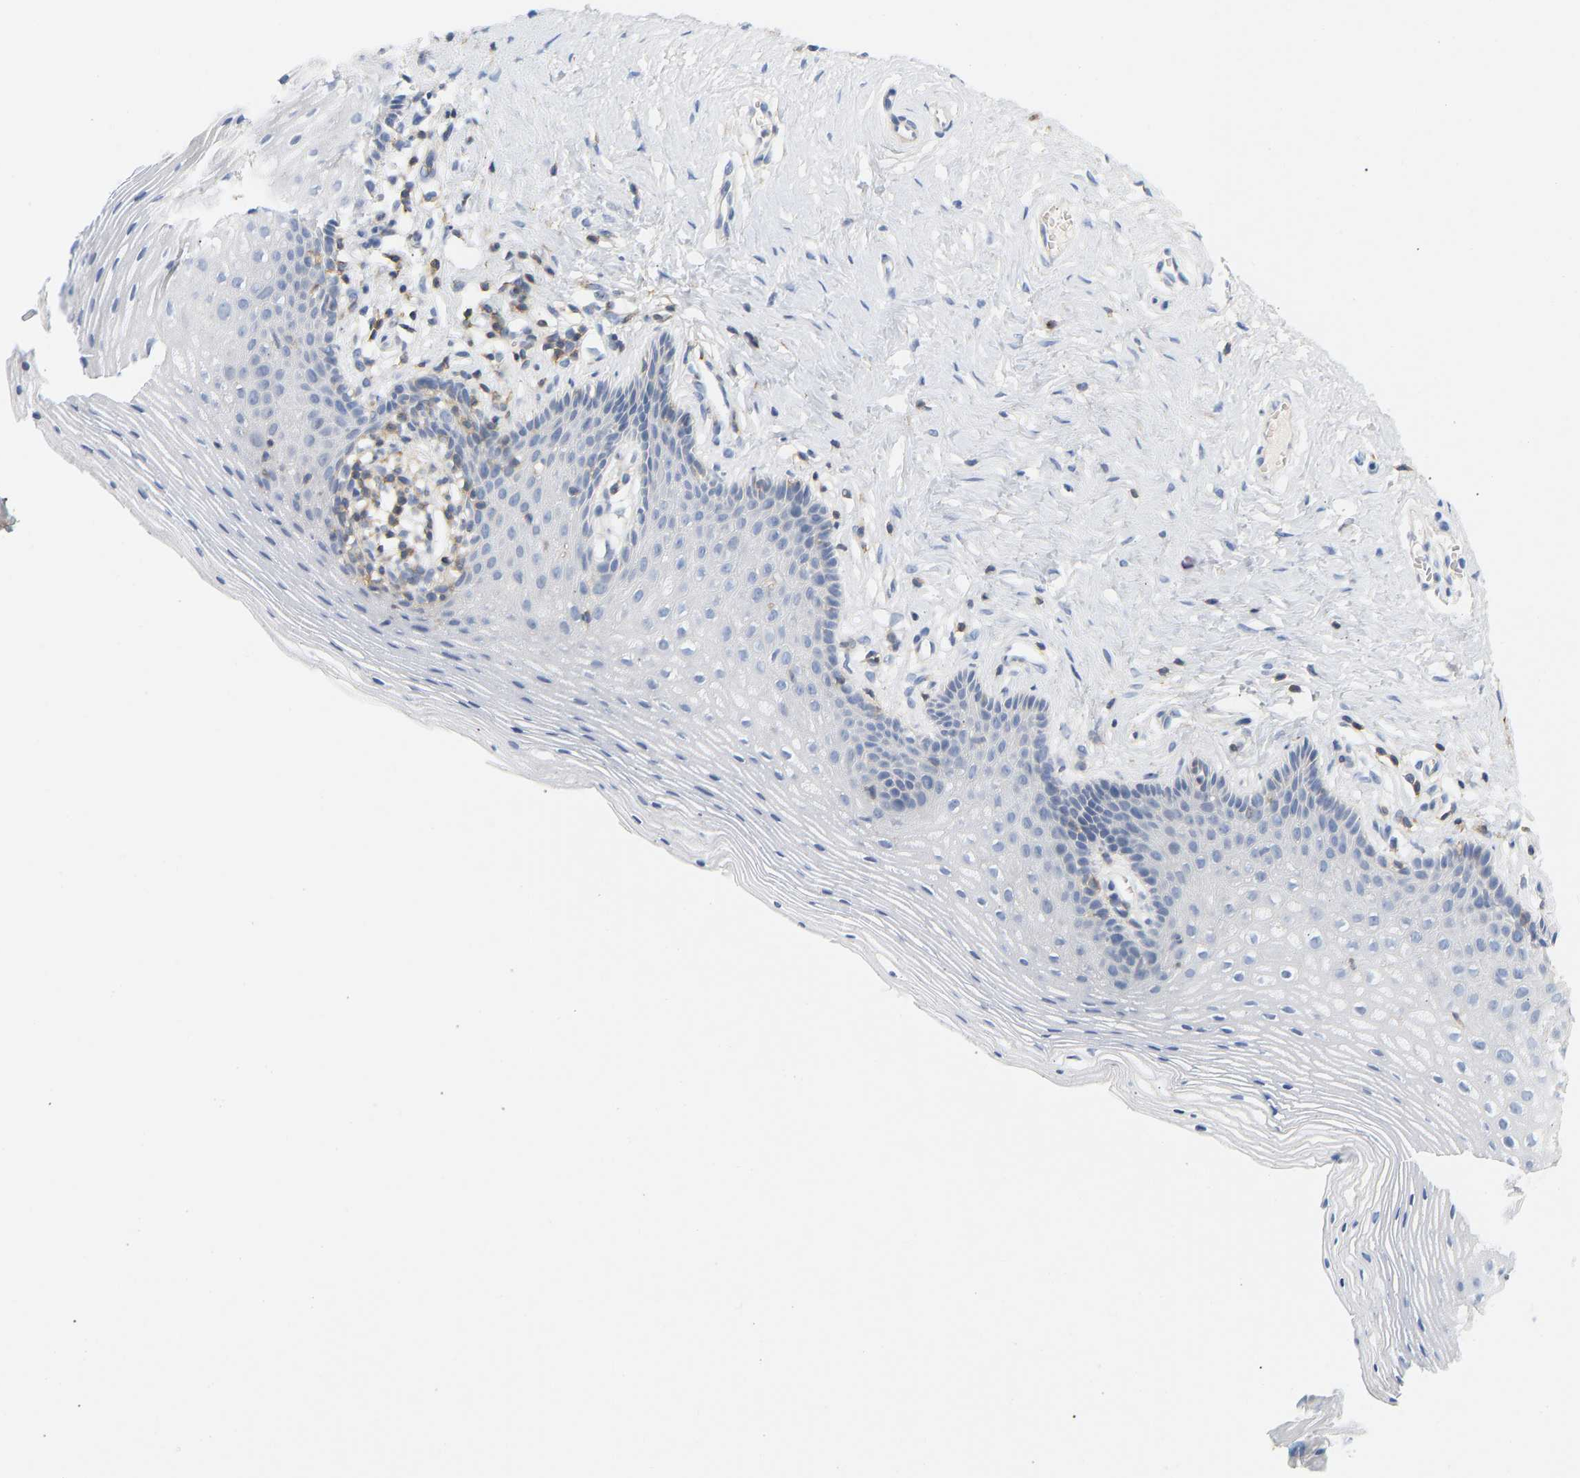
{"staining": {"intensity": "negative", "quantity": "none", "location": "none"}, "tissue": "vagina", "cell_type": "Squamous epithelial cells", "image_type": "normal", "snomed": [{"axis": "morphology", "description": "Normal tissue, NOS"}, {"axis": "topography", "description": "Vagina"}], "caption": "Squamous epithelial cells show no significant protein positivity in unremarkable vagina. (DAB immunohistochemistry visualized using brightfield microscopy, high magnification).", "gene": "BVES", "patient": {"sex": "female", "age": 32}}